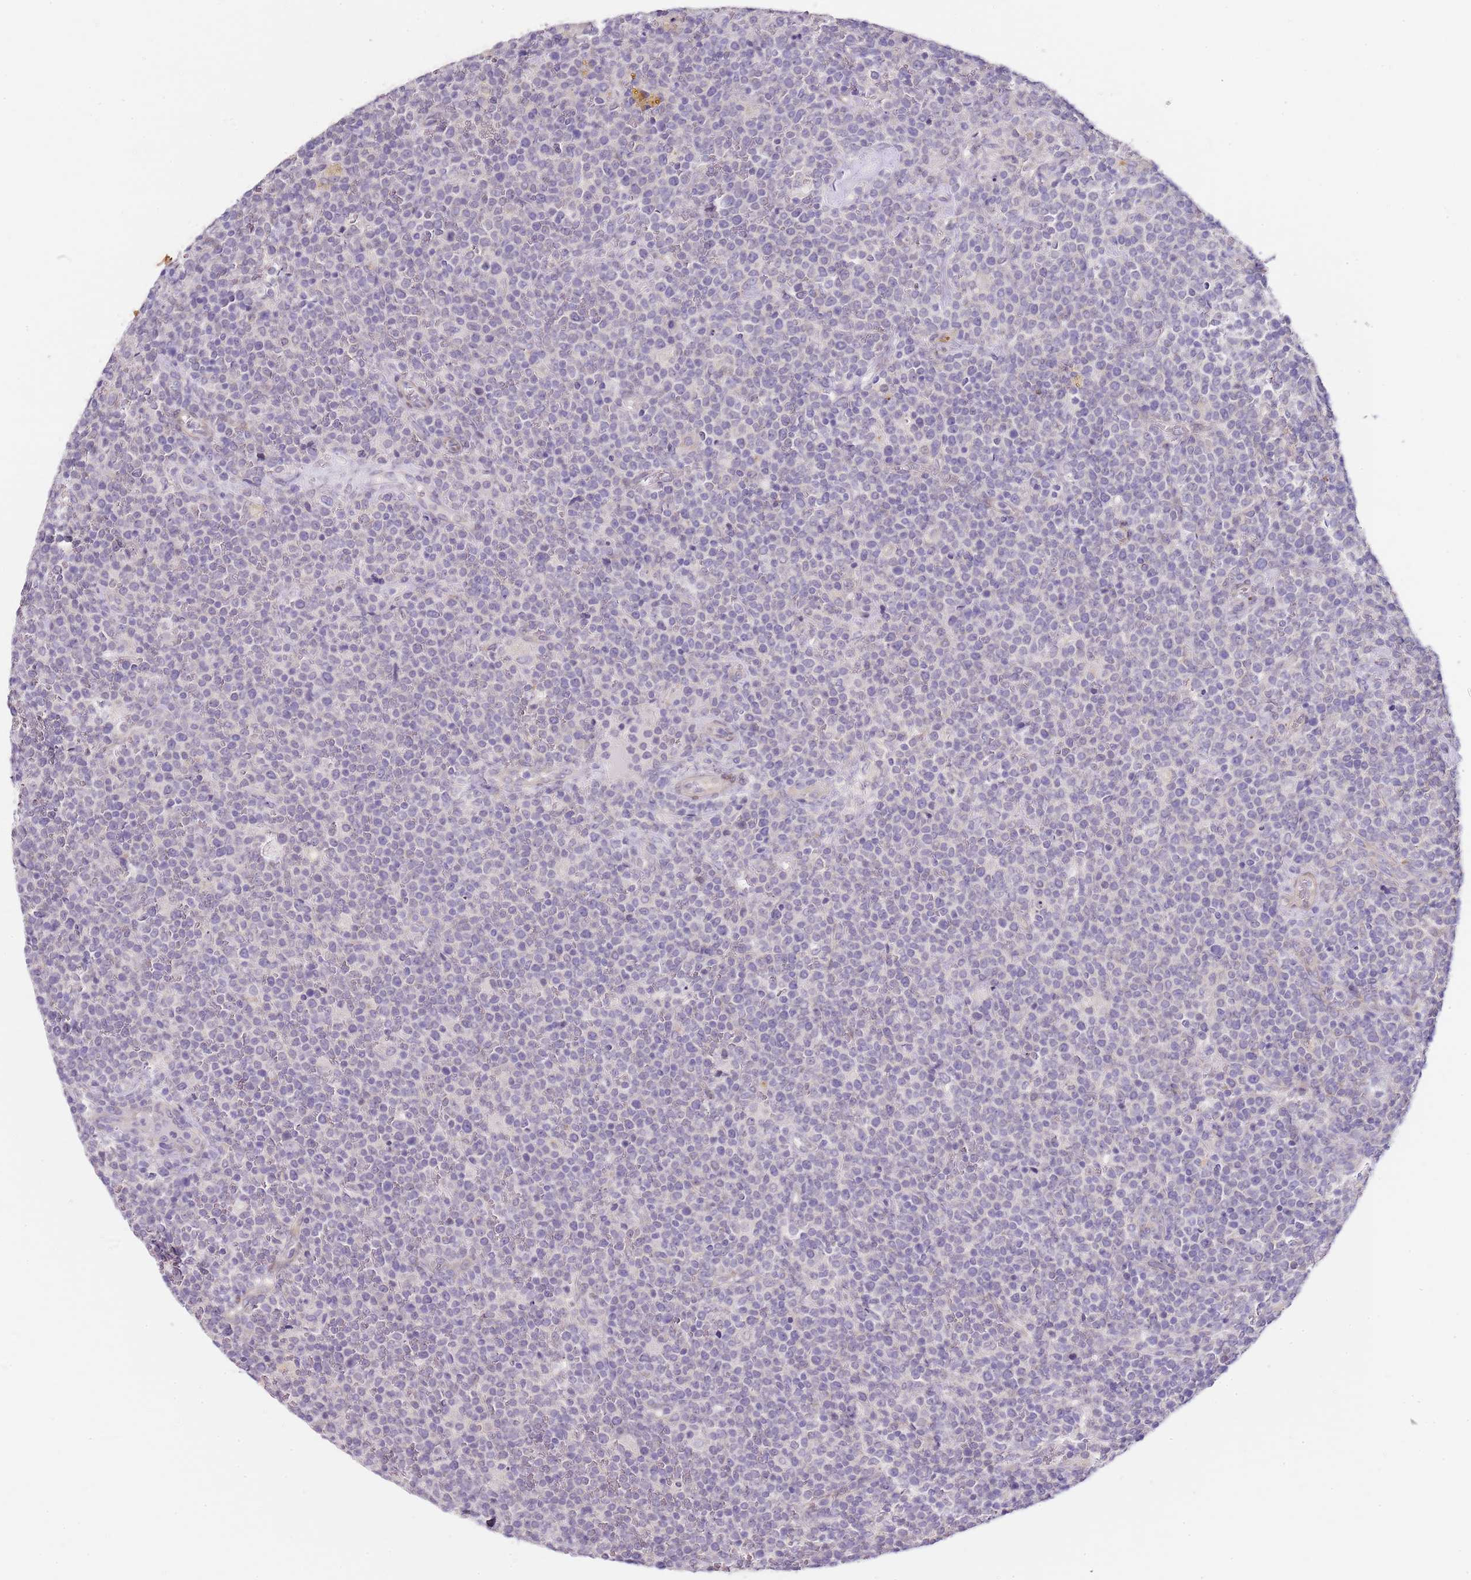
{"staining": {"intensity": "negative", "quantity": "none", "location": "none"}, "tissue": "lymphoma", "cell_type": "Tumor cells", "image_type": "cancer", "snomed": [{"axis": "morphology", "description": "Malignant lymphoma, non-Hodgkin's type, High grade"}, {"axis": "topography", "description": "Lymph node"}], "caption": "Photomicrograph shows no significant protein positivity in tumor cells of lymphoma.", "gene": "TBC1D9", "patient": {"sex": "male", "age": 61}}